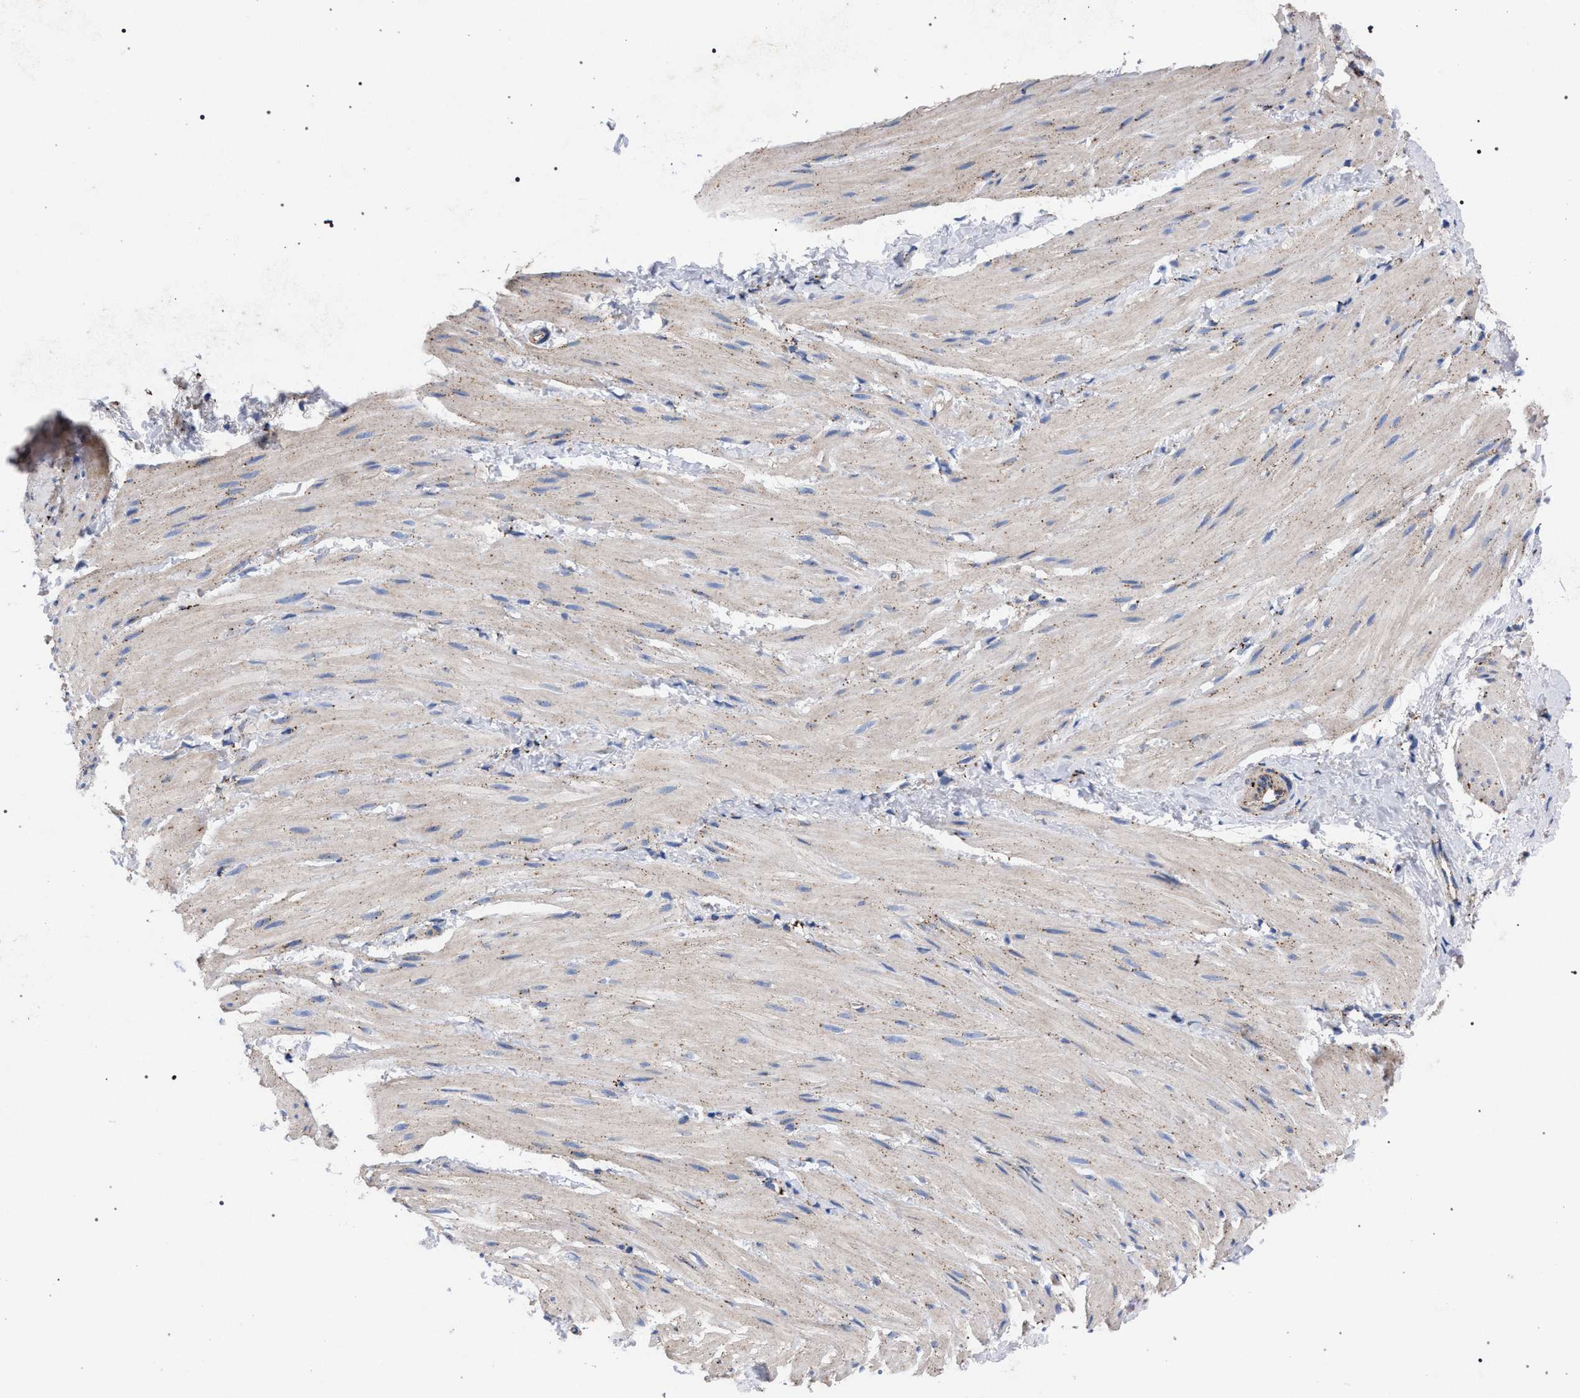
{"staining": {"intensity": "moderate", "quantity": "<25%", "location": "cytoplasmic/membranous"}, "tissue": "smooth muscle", "cell_type": "Smooth muscle cells", "image_type": "normal", "snomed": [{"axis": "morphology", "description": "Normal tissue, NOS"}, {"axis": "topography", "description": "Smooth muscle"}], "caption": "This micrograph displays immunohistochemistry (IHC) staining of normal human smooth muscle, with low moderate cytoplasmic/membranous staining in approximately <25% of smooth muscle cells.", "gene": "PPT1", "patient": {"sex": "male", "age": 16}}